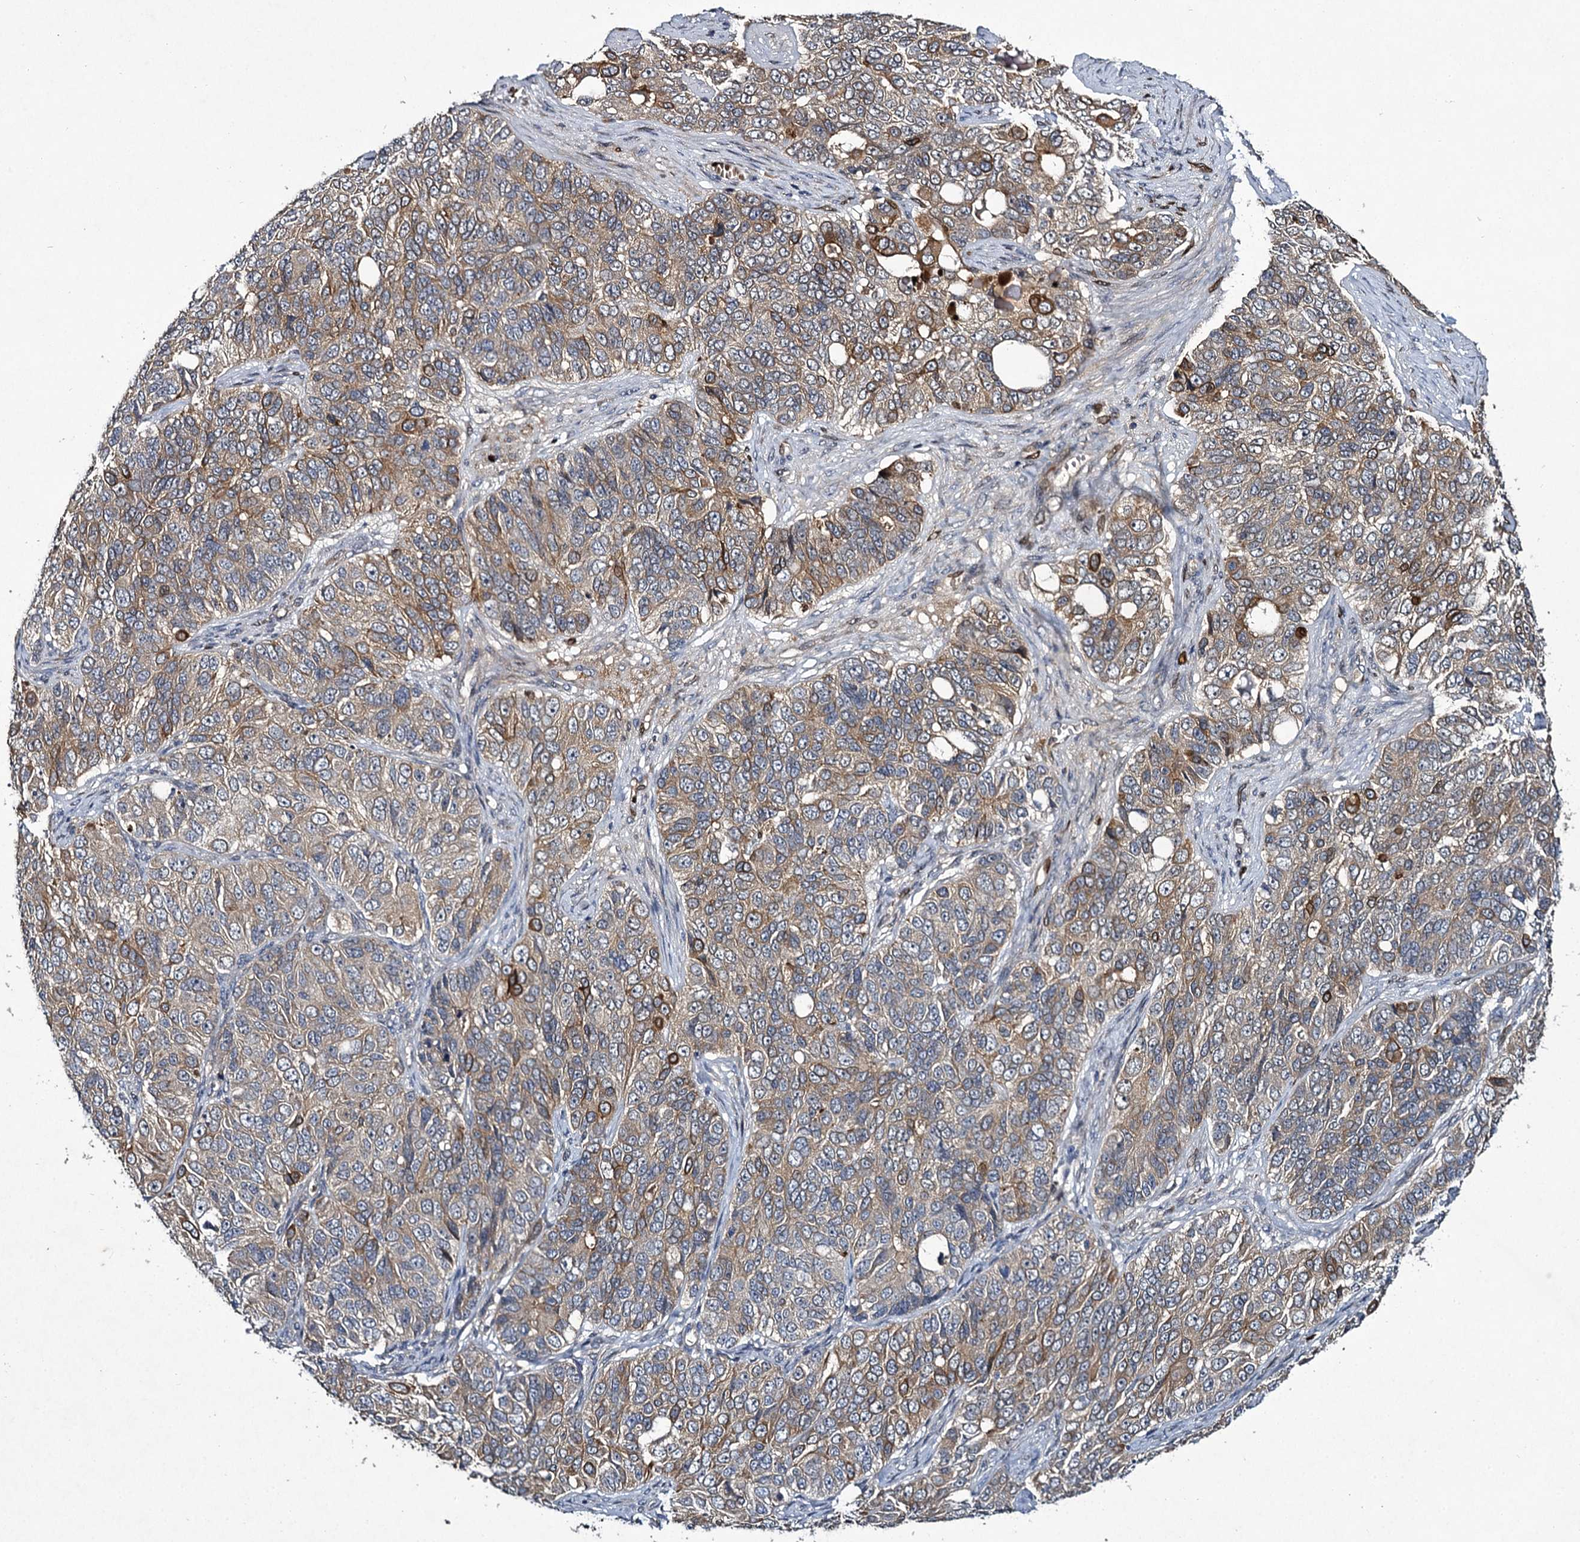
{"staining": {"intensity": "weak", "quantity": ">75%", "location": "cytoplasmic/membranous"}, "tissue": "ovarian cancer", "cell_type": "Tumor cells", "image_type": "cancer", "snomed": [{"axis": "morphology", "description": "Carcinoma, endometroid"}, {"axis": "topography", "description": "Ovary"}], "caption": "A brown stain highlights weak cytoplasmic/membranous expression of a protein in human endometroid carcinoma (ovarian) tumor cells.", "gene": "SLC11A2", "patient": {"sex": "female", "age": 51}}